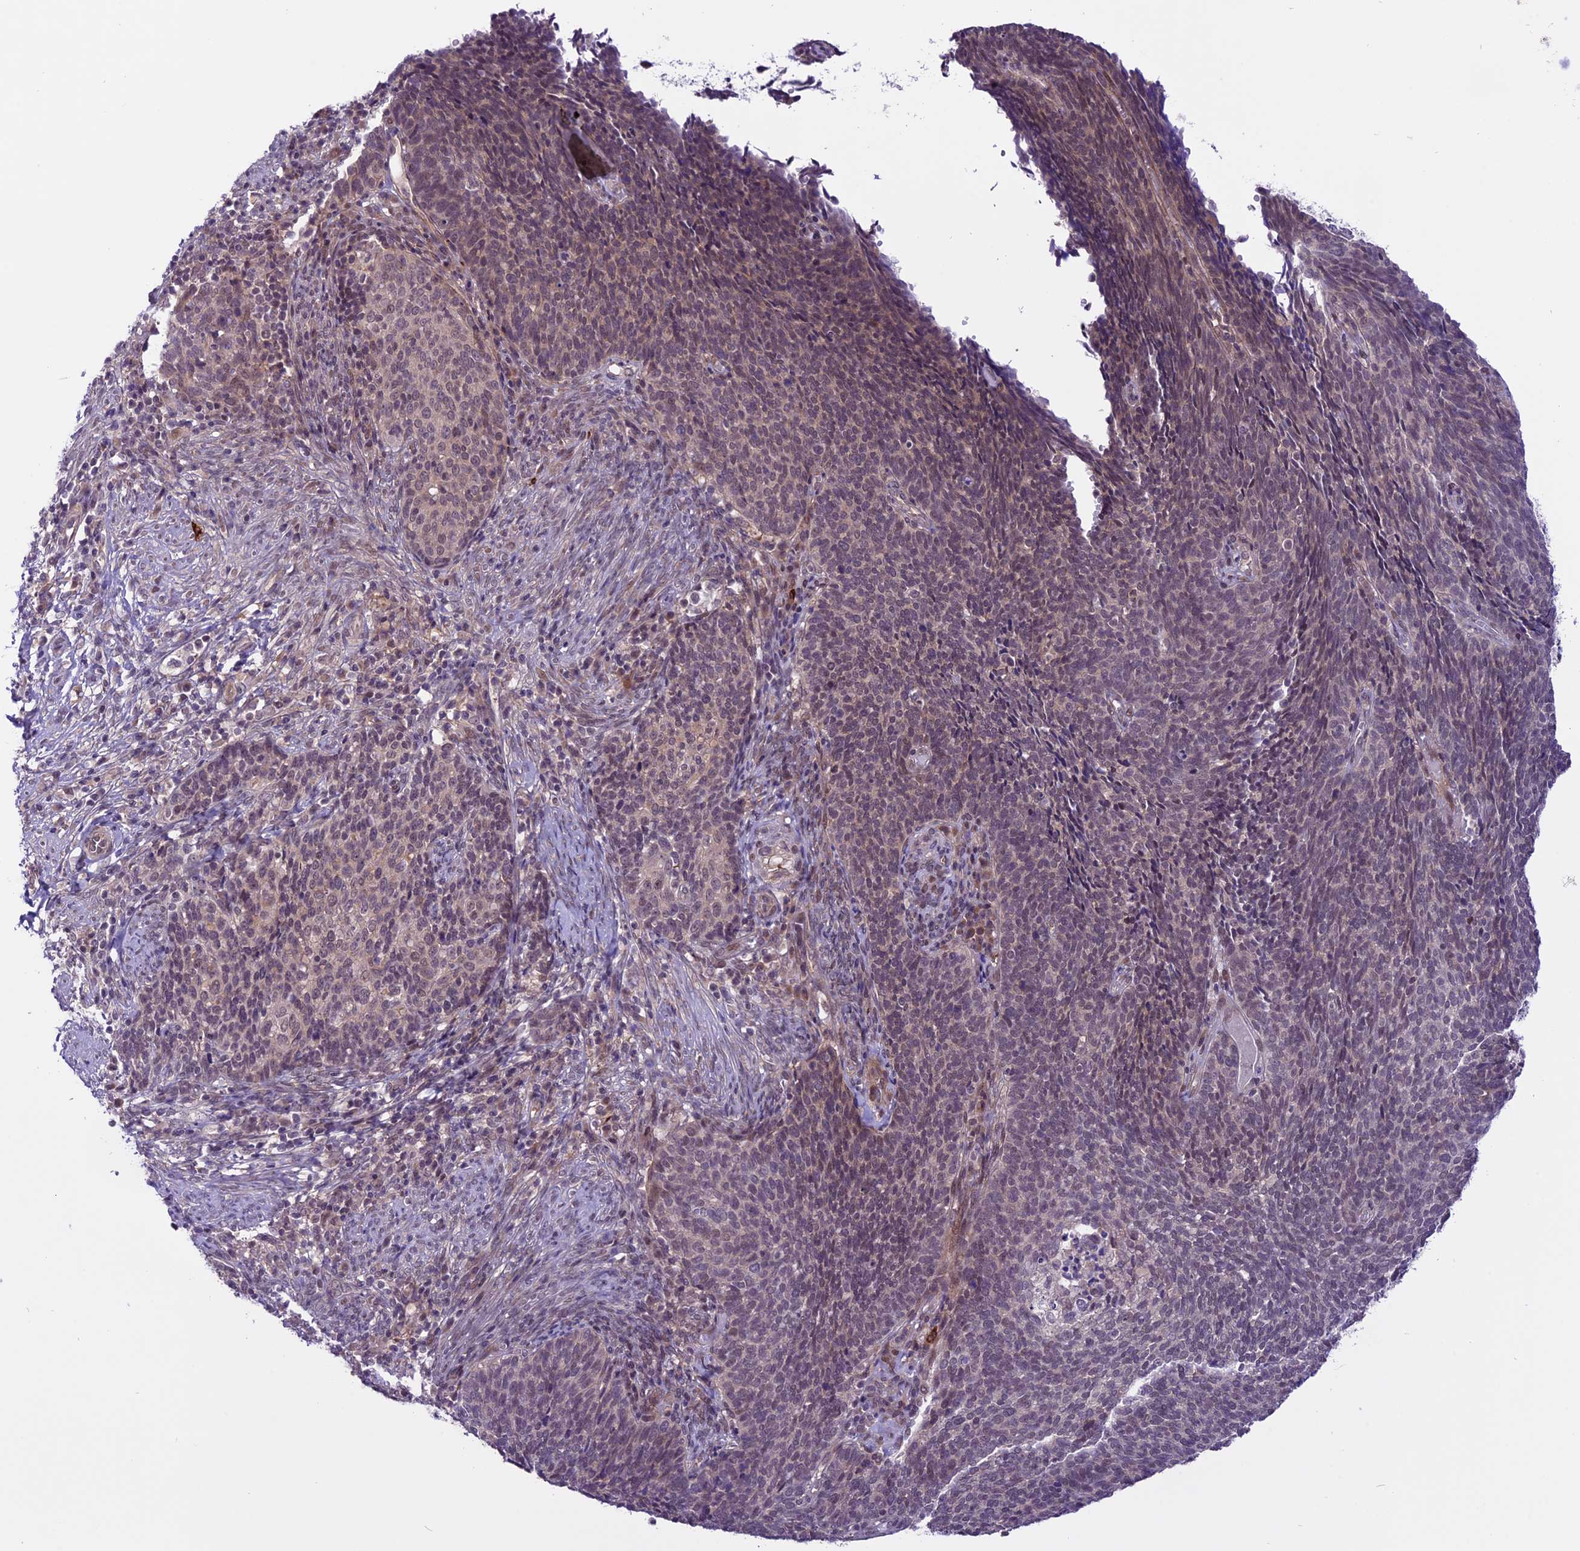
{"staining": {"intensity": "weak", "quantity": "25%-75%", "location": "nuclear"}, "tissue": "cervical cancer", "cell_type": "Tumor cells", "image_type": "cancer", "snomed": [{"axis": "morphology", "description": "Squamous cell carcinoma, NOS"}, {"axis": "topography", "description": "Cervix"}], "caption": "Immunohistochemistry image of human cervical cancer stained for a protein (brown), which exhibits low levels of weak nuclear staining in approximately 25%-75% of tumor cells.", "gene": "SPRED1", "patient": {"sex": "female", "age": 39}}